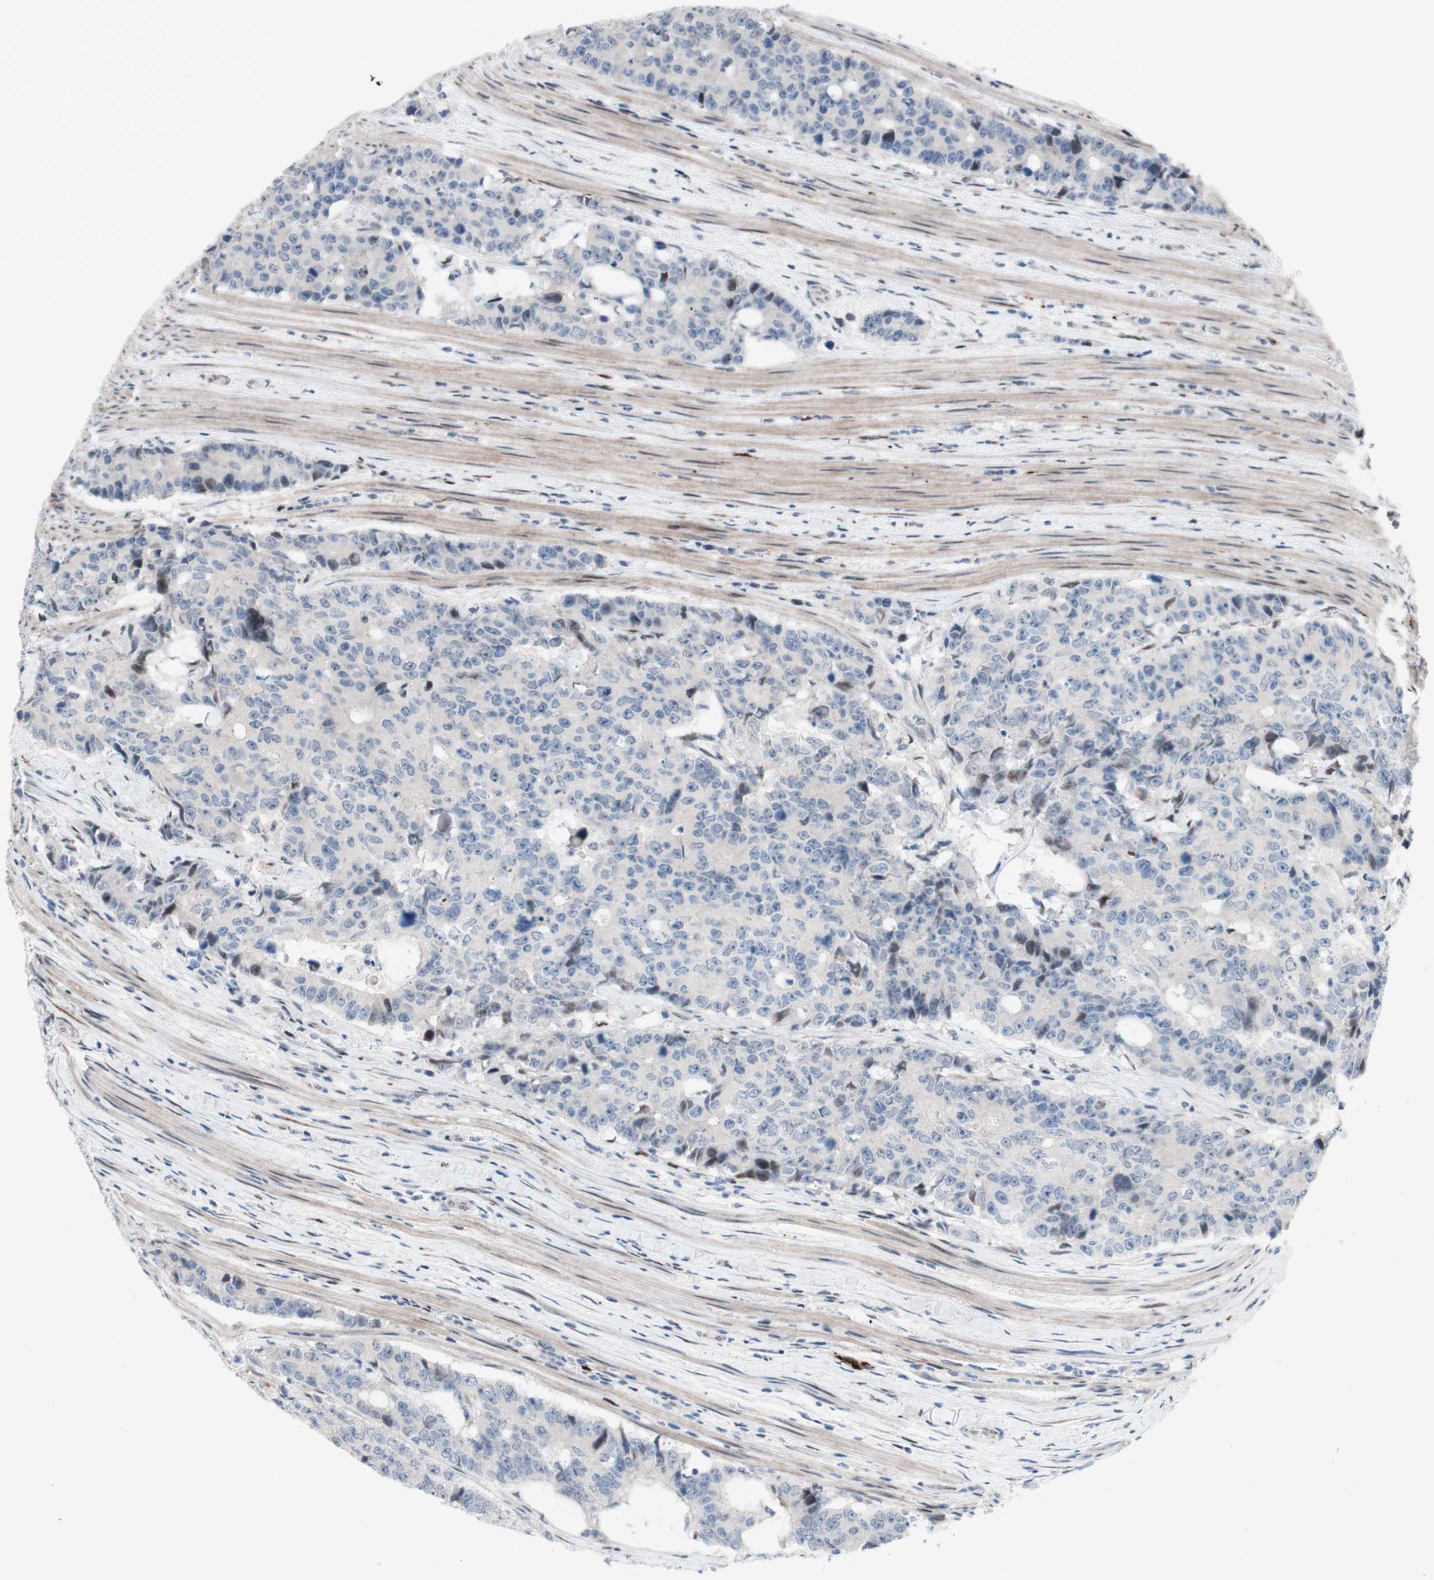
{"staining": {"intensity": "negative", "quantity": "none", "location": "none"}, "tissue": "colorectal cancer", "cell_type": "Tumor cells", "image_type": "cancer", "snomed": [{"axis": "morphology", "description": "Adenocarcinoma, NOS"}, {"axis": "topography", "description": "Colon"}], "caption": "This is a histopathology image of immunohistochemistry staining of colorectal cancer (adenocarcinoma), which shows no staining in tumor cells.", "gene": "PHTF2", "patient": {"sex": "female", "age": 86}}